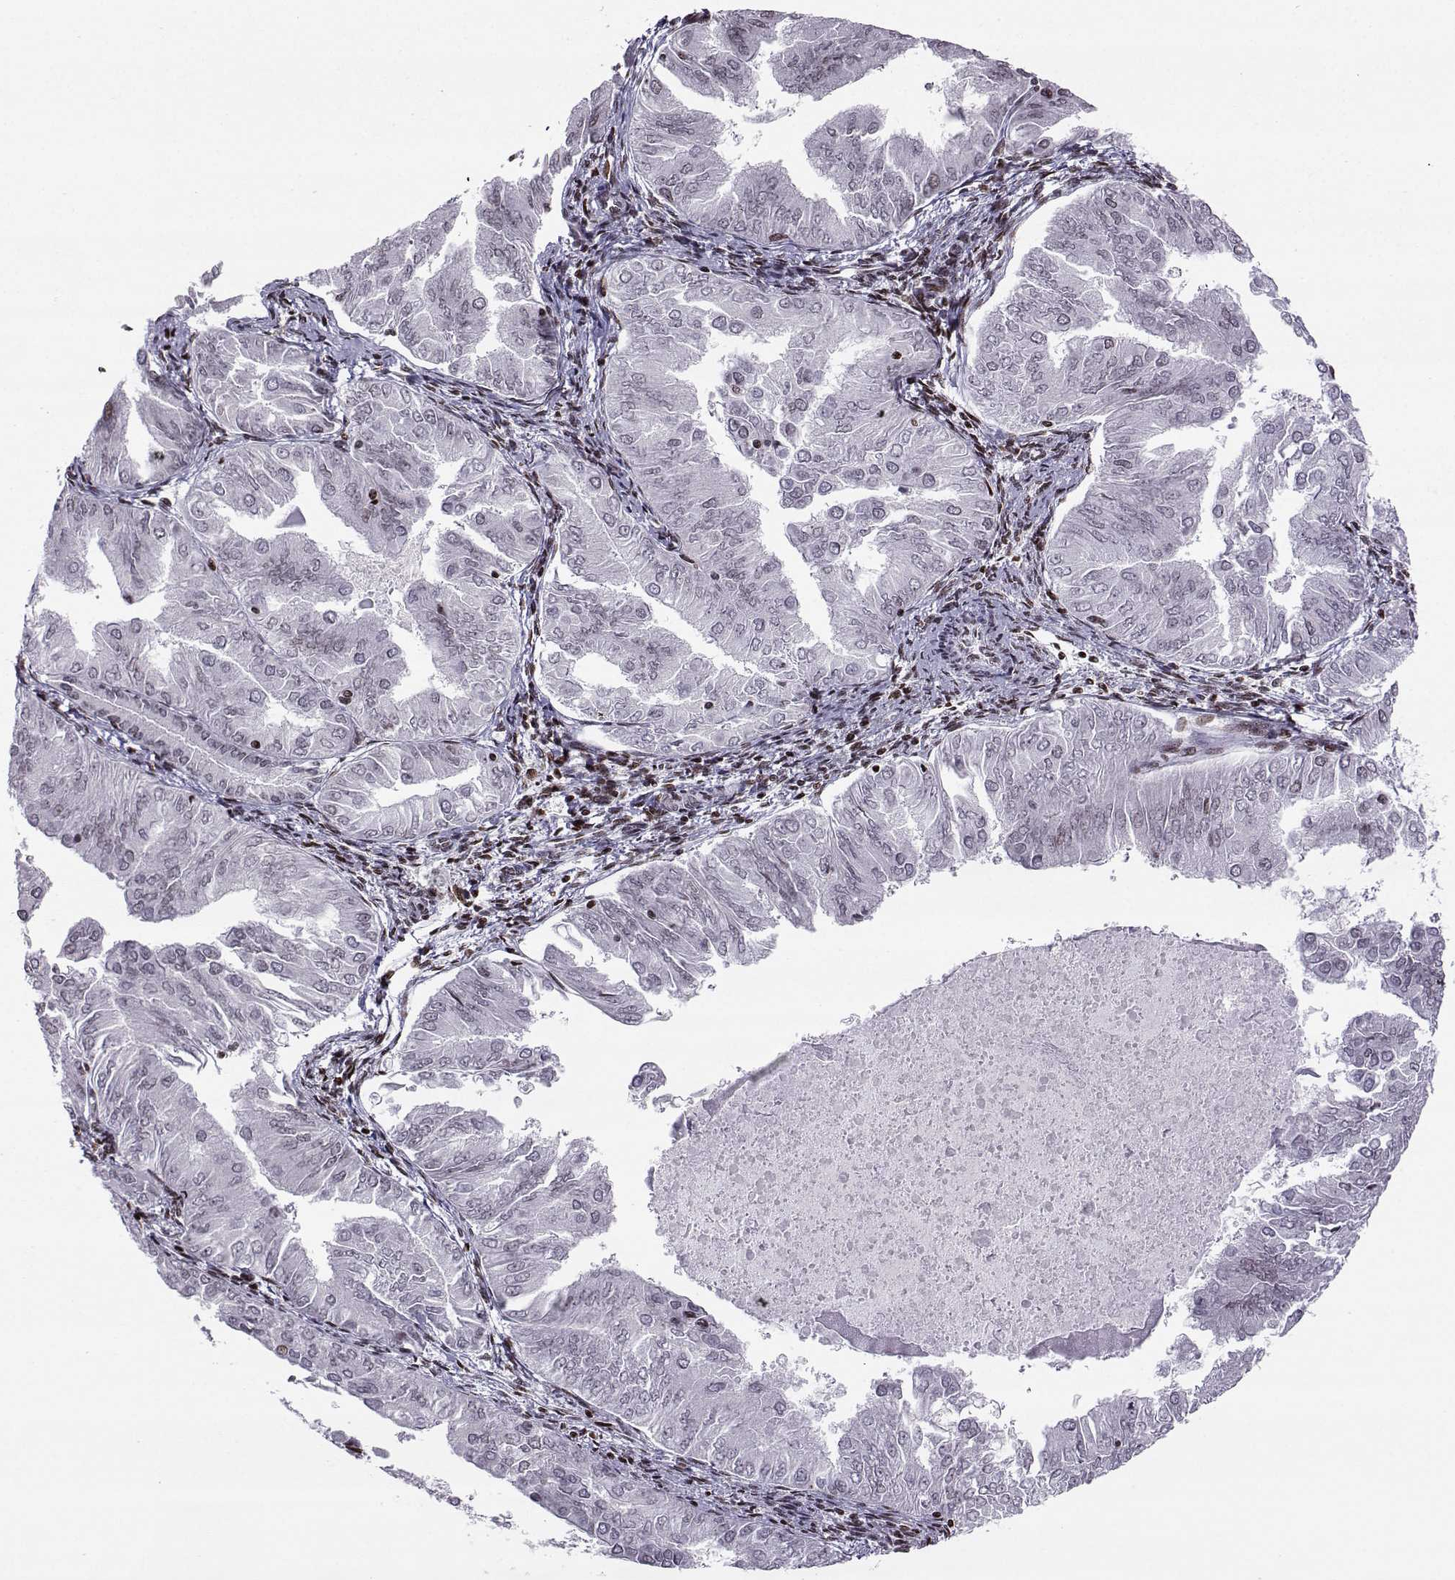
{"staining": {"intensity": "negative", "quantity": "none", "location": "none"}, "tissue": "endometrial cancer", "cell_type": "Tumor cells", "image_type": "cancer", "snomed": [{"axis": "morphology", "description": "Adenocarcinoma, NOS"}, {"axis": "topography", "description": "Endometrium"}], "caption": "This is an IHC photomicrograph of human endometrial cancer. There is no staining in tumor cells.", "gene": "ZNF19", "patient": {"sex": "female", "age": 53}}